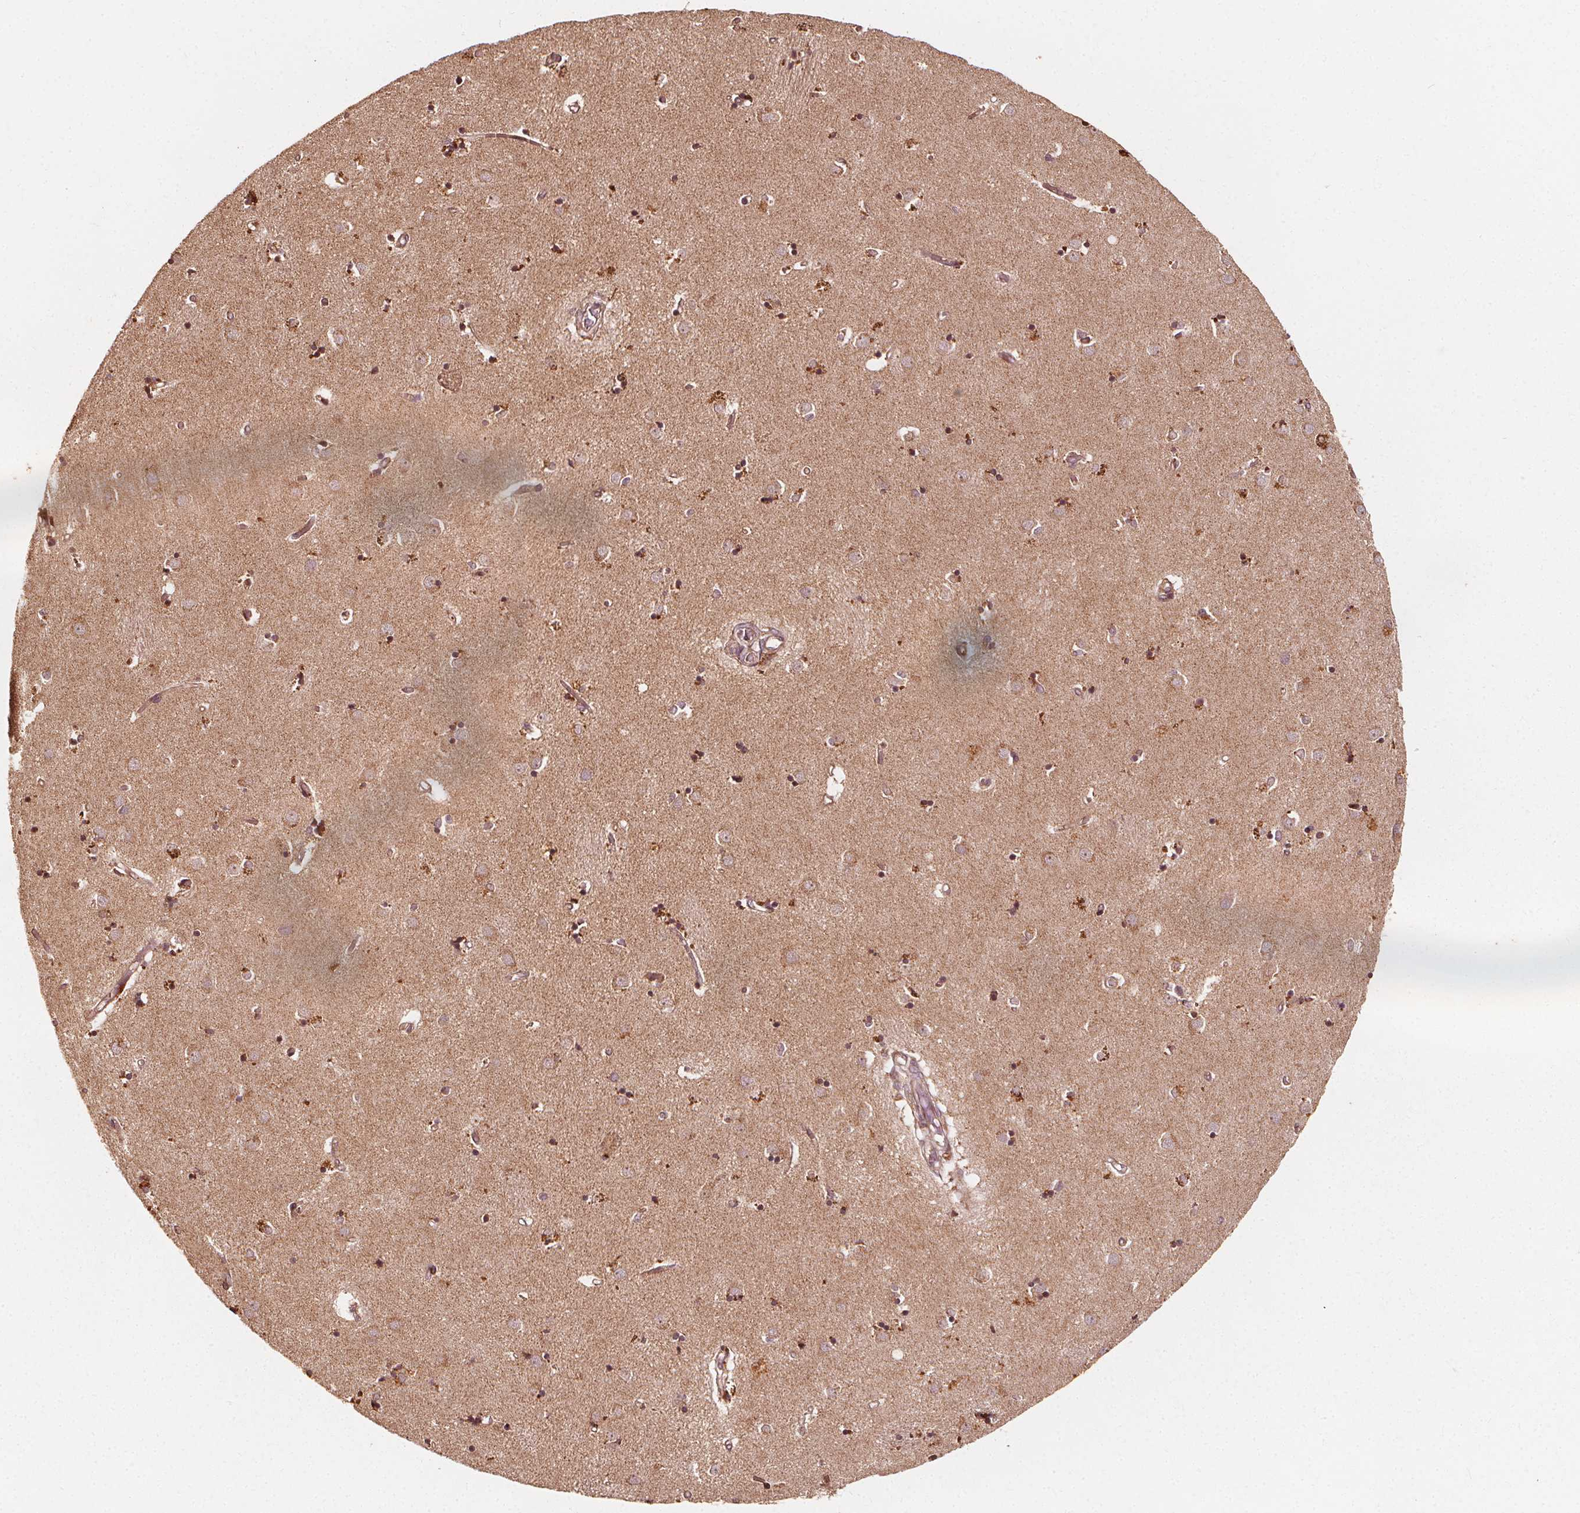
{"staining": {"intensity": "moderate", "quantity": "25%-75%", "location": "cytoplasmic/membranous,nuclear"}, "tissue": "caudate", "cell_type": "Glial cells", "image_type": "normal", "snomed": [{"axis": "morphology", "description": "Normal tissue, NOS"}, {"axis": "topography", "description": "Lateral ventricle wall"}], "caption": "Human caudate stained with a protein marker reveals moderate staining in glial cells.", "gene": "NPC1", "patient": {"sex": "male", "age": 54}}